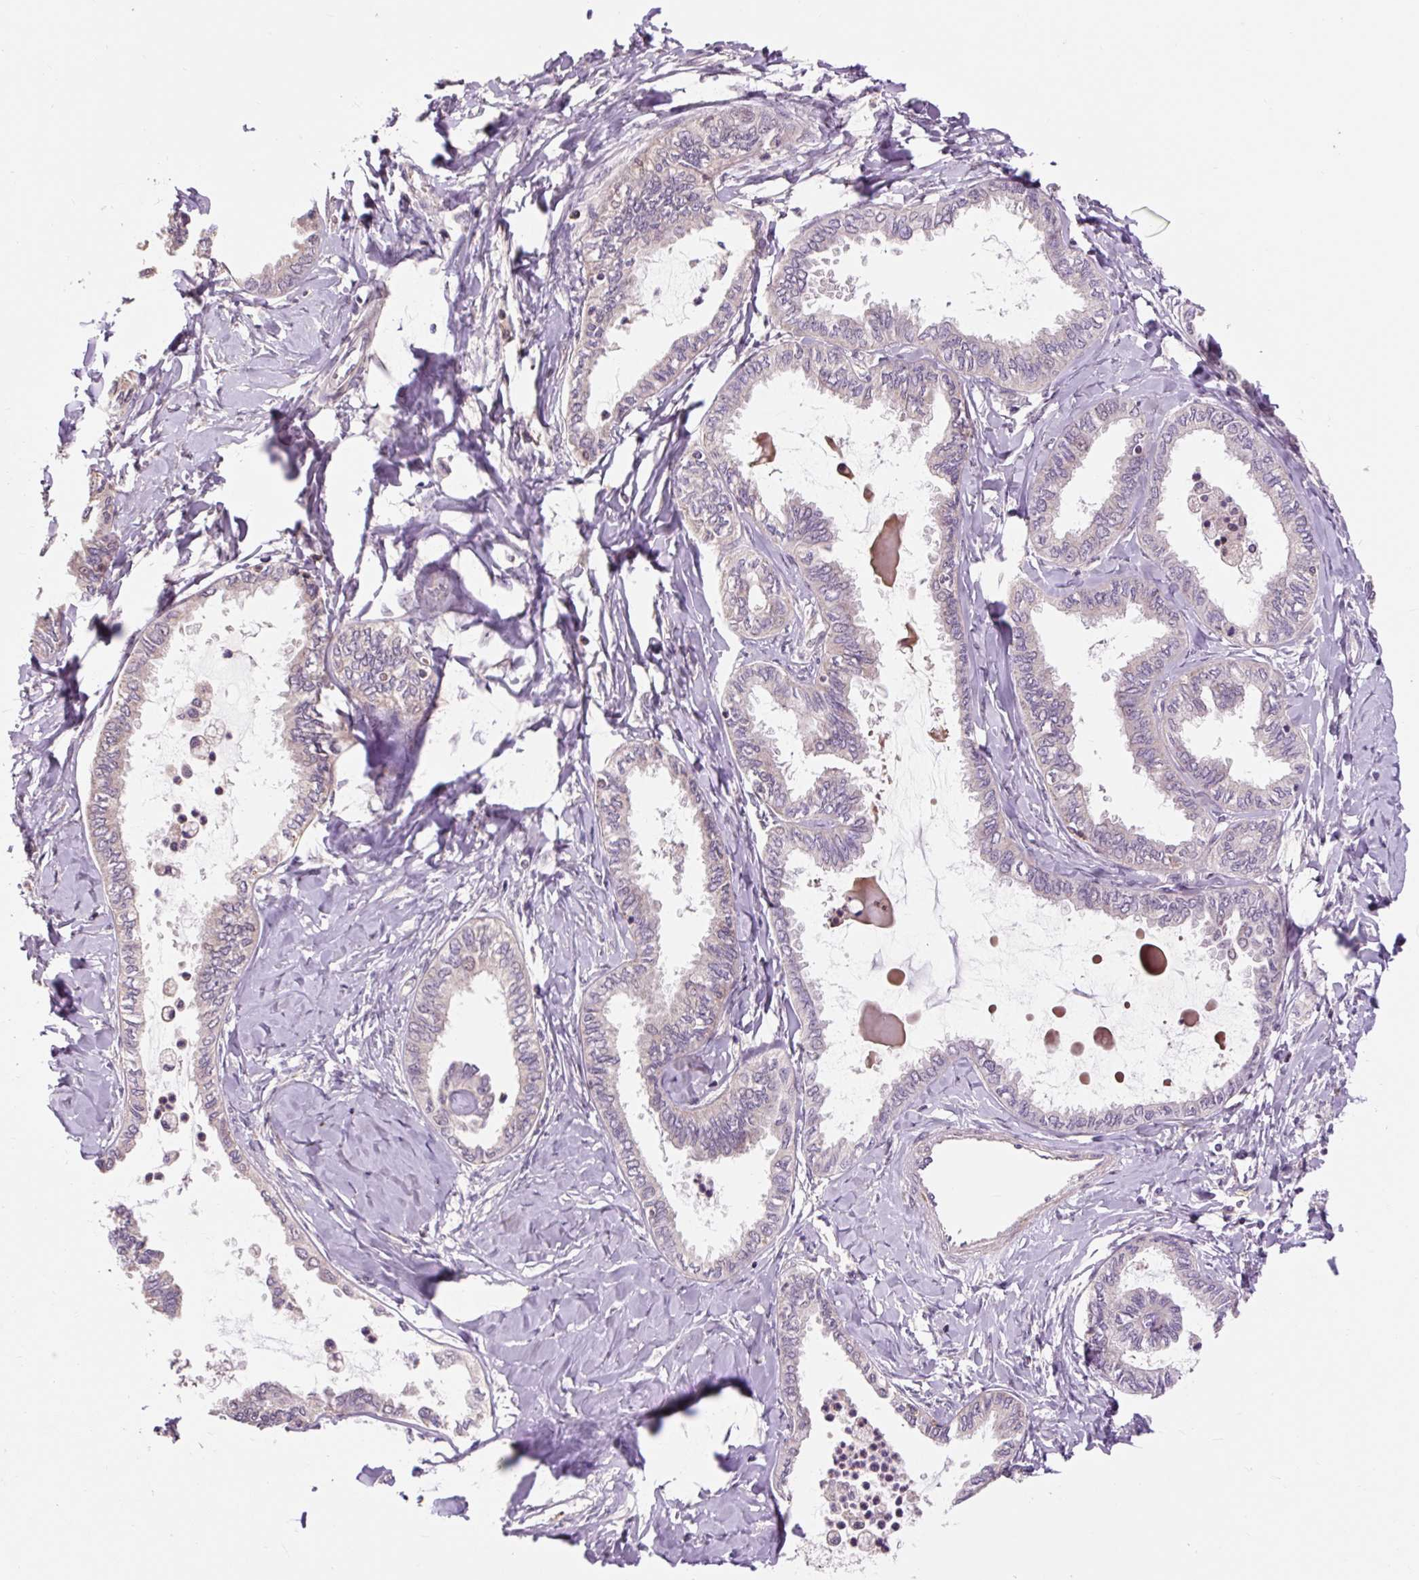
{"staining": {"intensity": "negative", "quantity": "none", "location": "none"}, "tissue": "ovarian cancer", "cell_type": "Tumor cells", "image_type": "cancer", "snomed": [{"axis": "morphology", "description": "Carcinoma, endometroid"}, {"axis": "topography", "description": "Ovary"}], "caption": "Human ovarian cancer (endometroid carcinoma) stained for a protein using immunohistochemistry reveals no positivity in tumor cells.", "gene": "PRIMPOL", "patient": {"sex": "female", "age": 70}}